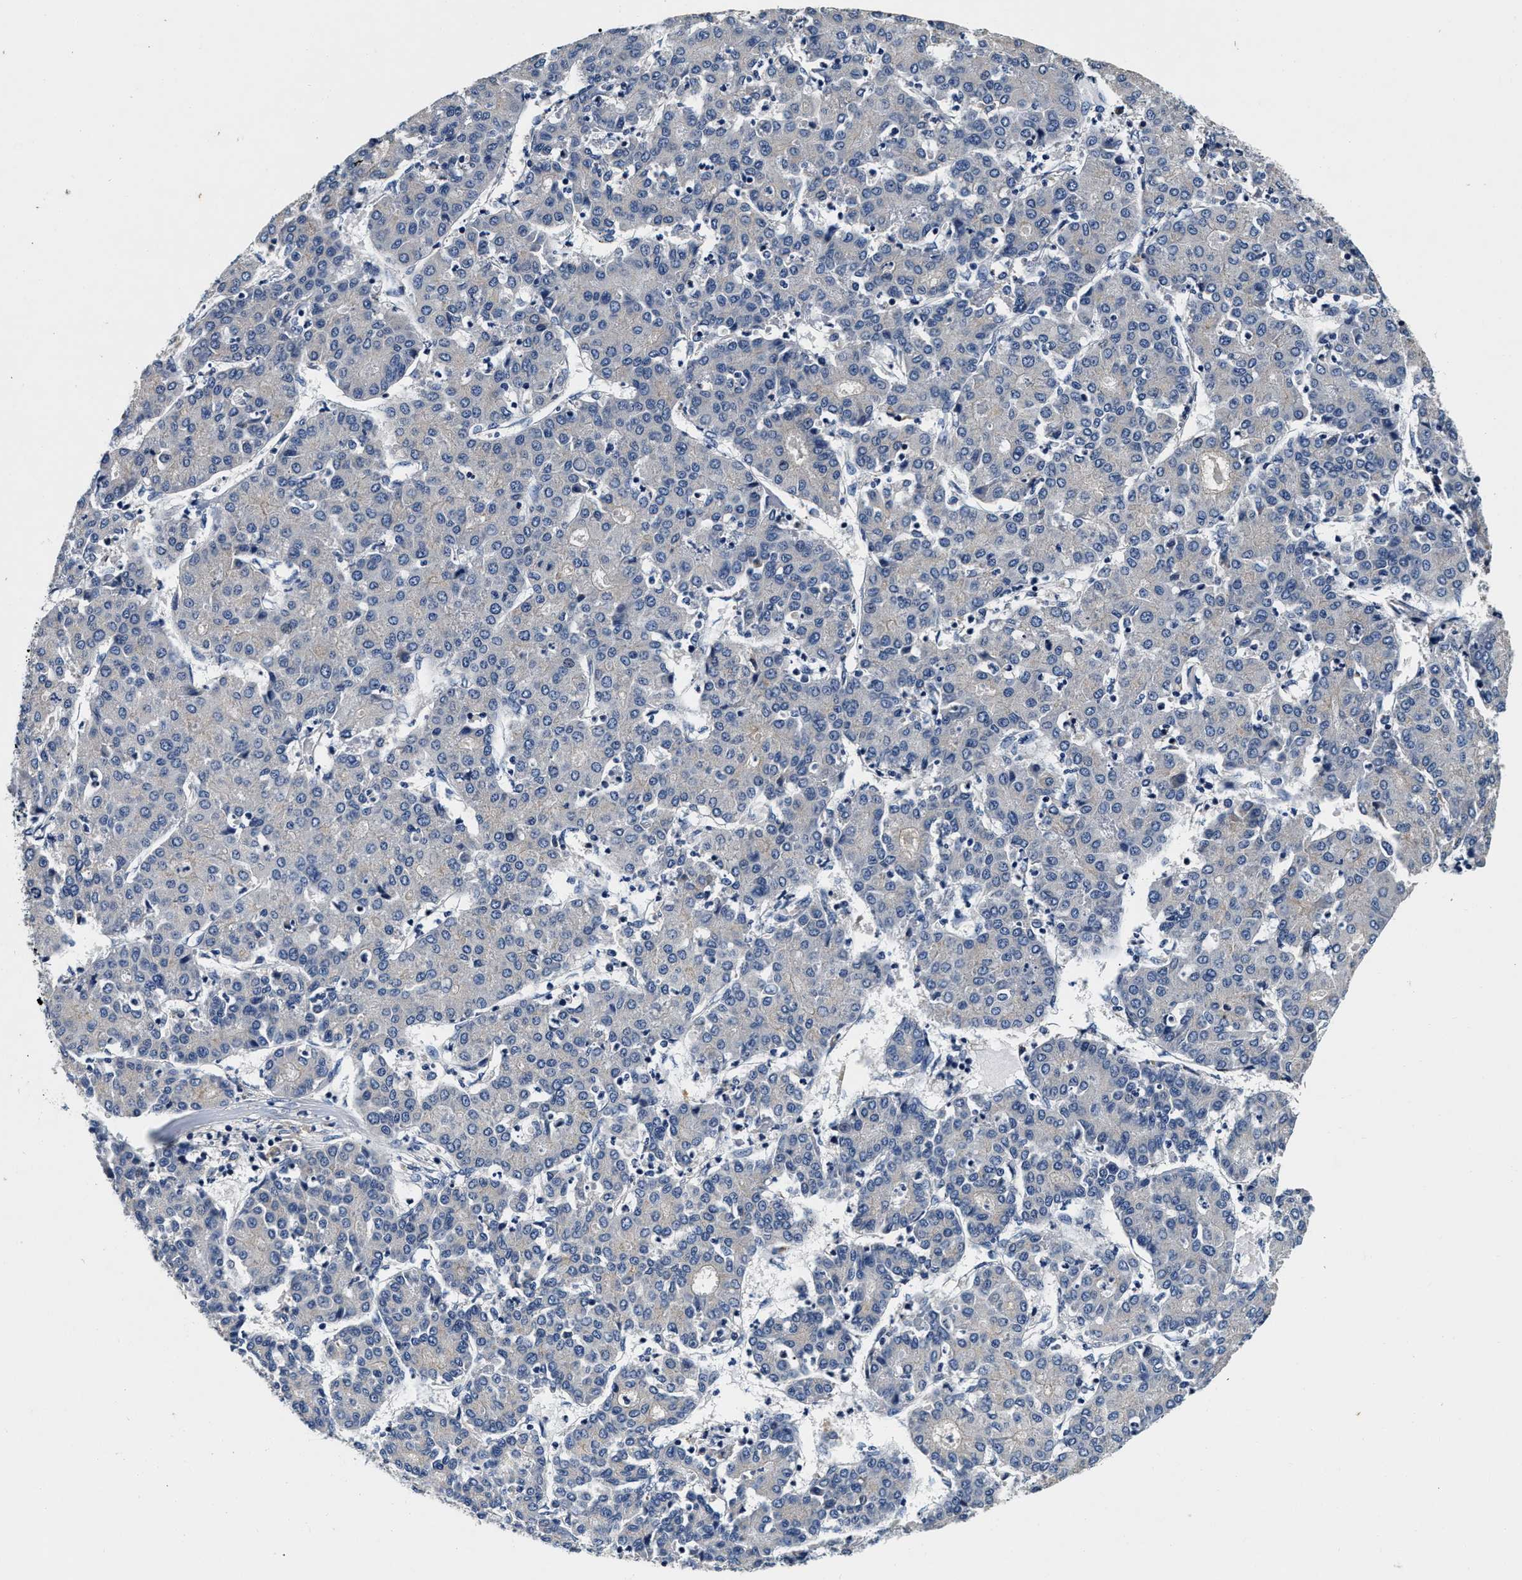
{"staining": {"intensity": "negative", "quantity": "none", "location": "none"}, "tissue": "liver cancer", "cell_type": "Tumor cells", "image_type": "cancer", "snomed": [{"axis": "morphology", "description": "Carcinoma, Hepatocellular, NOS"}, {"axis": "topography", "description": "Liver"}], "caption": "An immunohistochemistry photomicrograph of liver hepatocellular carcinoma is shown. There is no staining in tumor cells of liver hepatocellular carcinoma.", "gene": "ABCG8", "patient": {"sex": "male", "age": 65}}